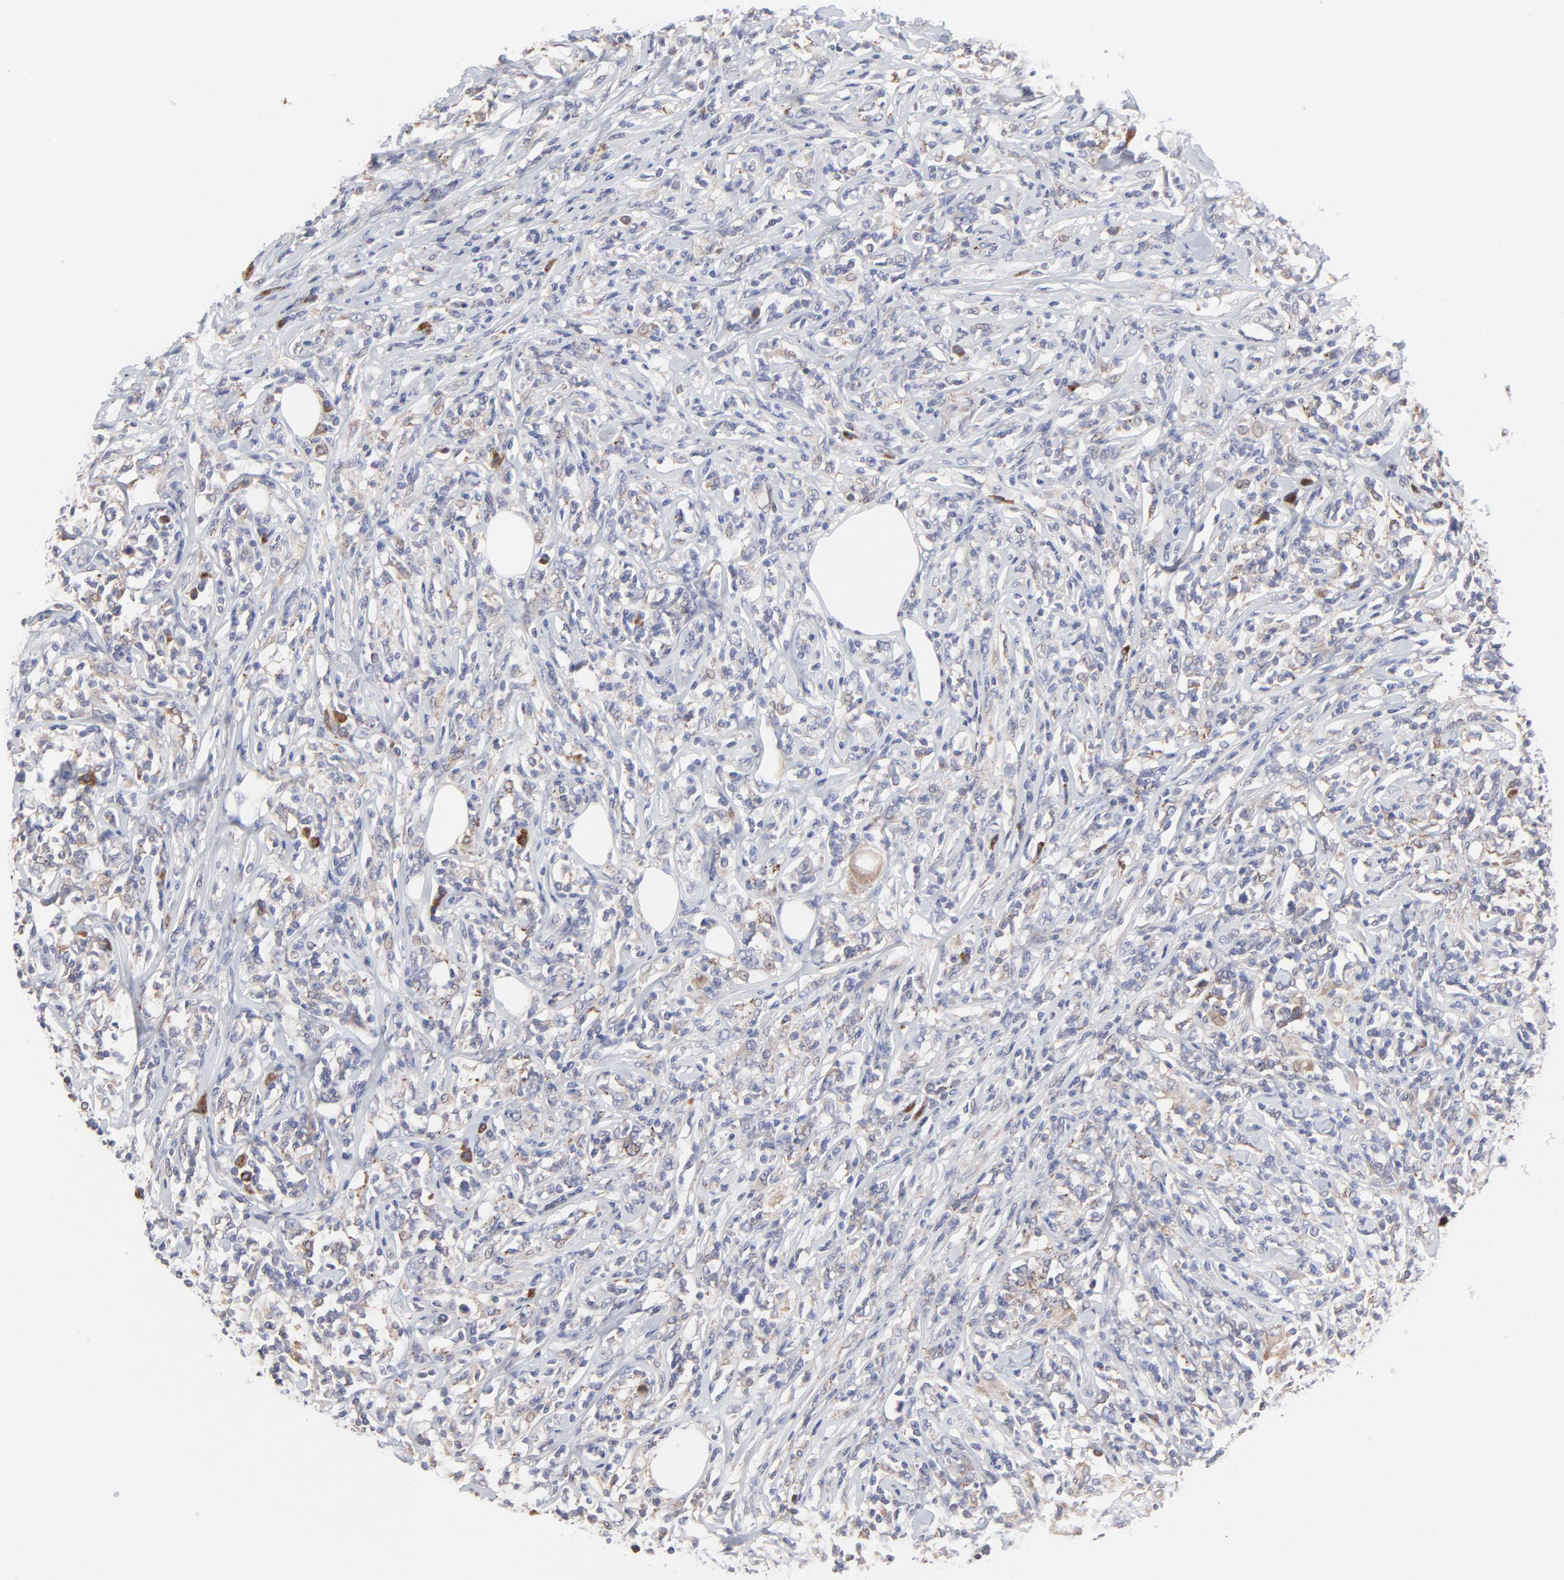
{"staining": {"intensity": "moderate", "quantity": "<25%", "location": "cytoplasmic/membranous"}, "tissue": "lymphoma", "cell_type": "Tumor cells", "image_type": "cancer", "snomed": [{"axis": "morphology", "description": "Malignant lymphoma, non-Hodgkin's type, High grade"}, {"axis": "topography", "description": "Lymph node"}], "caption": "High-magnification brightfield microscopy of high-grade malignant lymphoma, non-Hodgkin's type stained with DAB (brown) and counterstained with hematoxylin (blue). tumor cells exhibit moderate cytoplasmic/membranous expression is identified in about<25% of cells.", "gene": "TRIM22", "patient": {"sex": "female", "age": 84}}